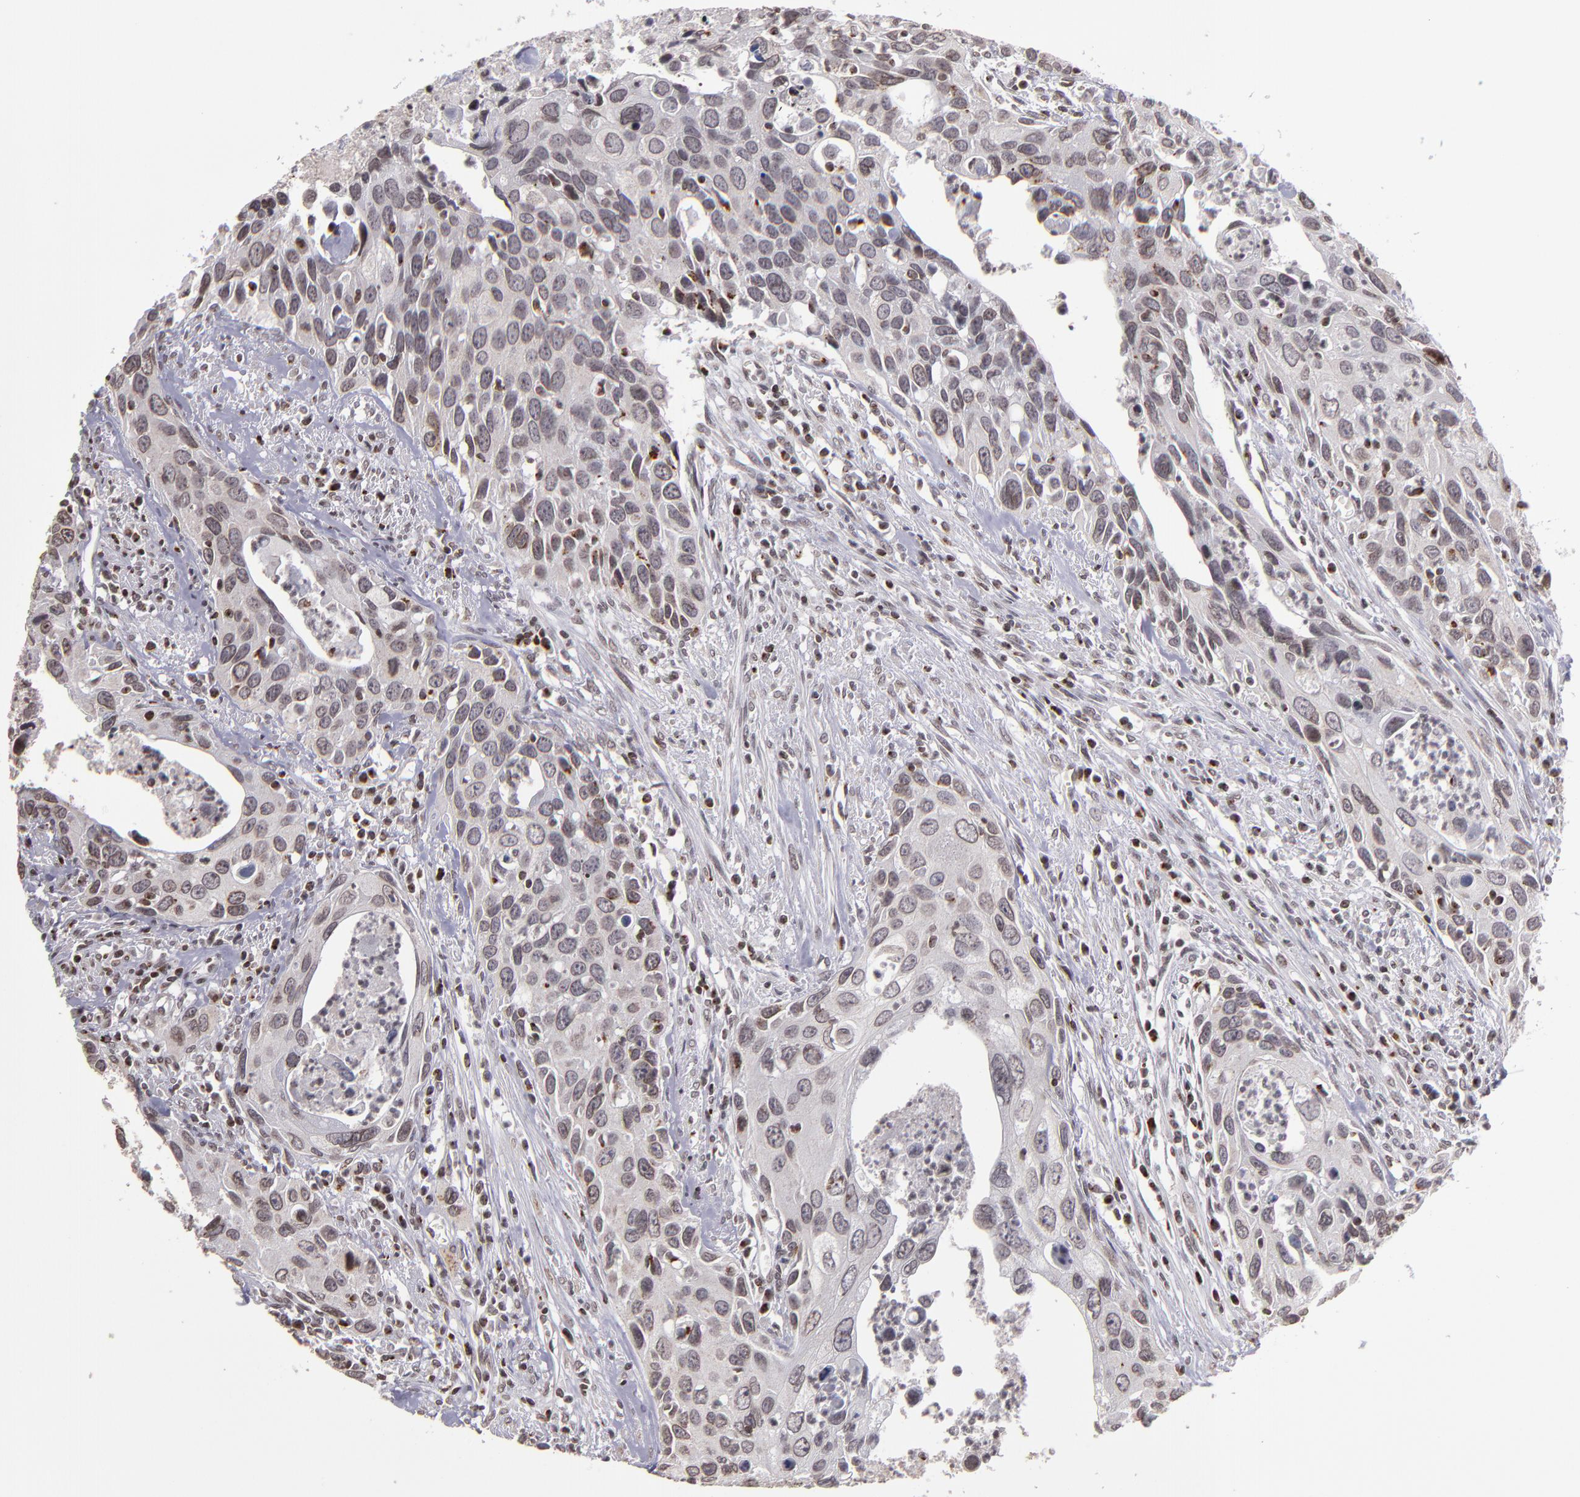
{"staining": {"intensity": "moderate", "quantity": ">75%", "location": "cytoplasmic/membranous,nuclear"}, "tissue": "urothelial cancer", "cell_type": "Tumor cells", "image_type": "cancer", "snomed": [{"axis": "morphology", "description": "Urothelial carcinoma, High grade"}, {"axis": "topography", "description": "Urinary bladder"}], "caption": "Immunohistochemical staining of human urothelial cancer shows medium levels of moderate cytoplasmic/membranous and nuclear positivity in approximately >75% of tumor cells. (DAB (3,3'-diaminobenzidine) IHC with brightfield microscopy, high magnification).", "gene": "CSDC2", "patient": {"sex": "male", "age": 71}}